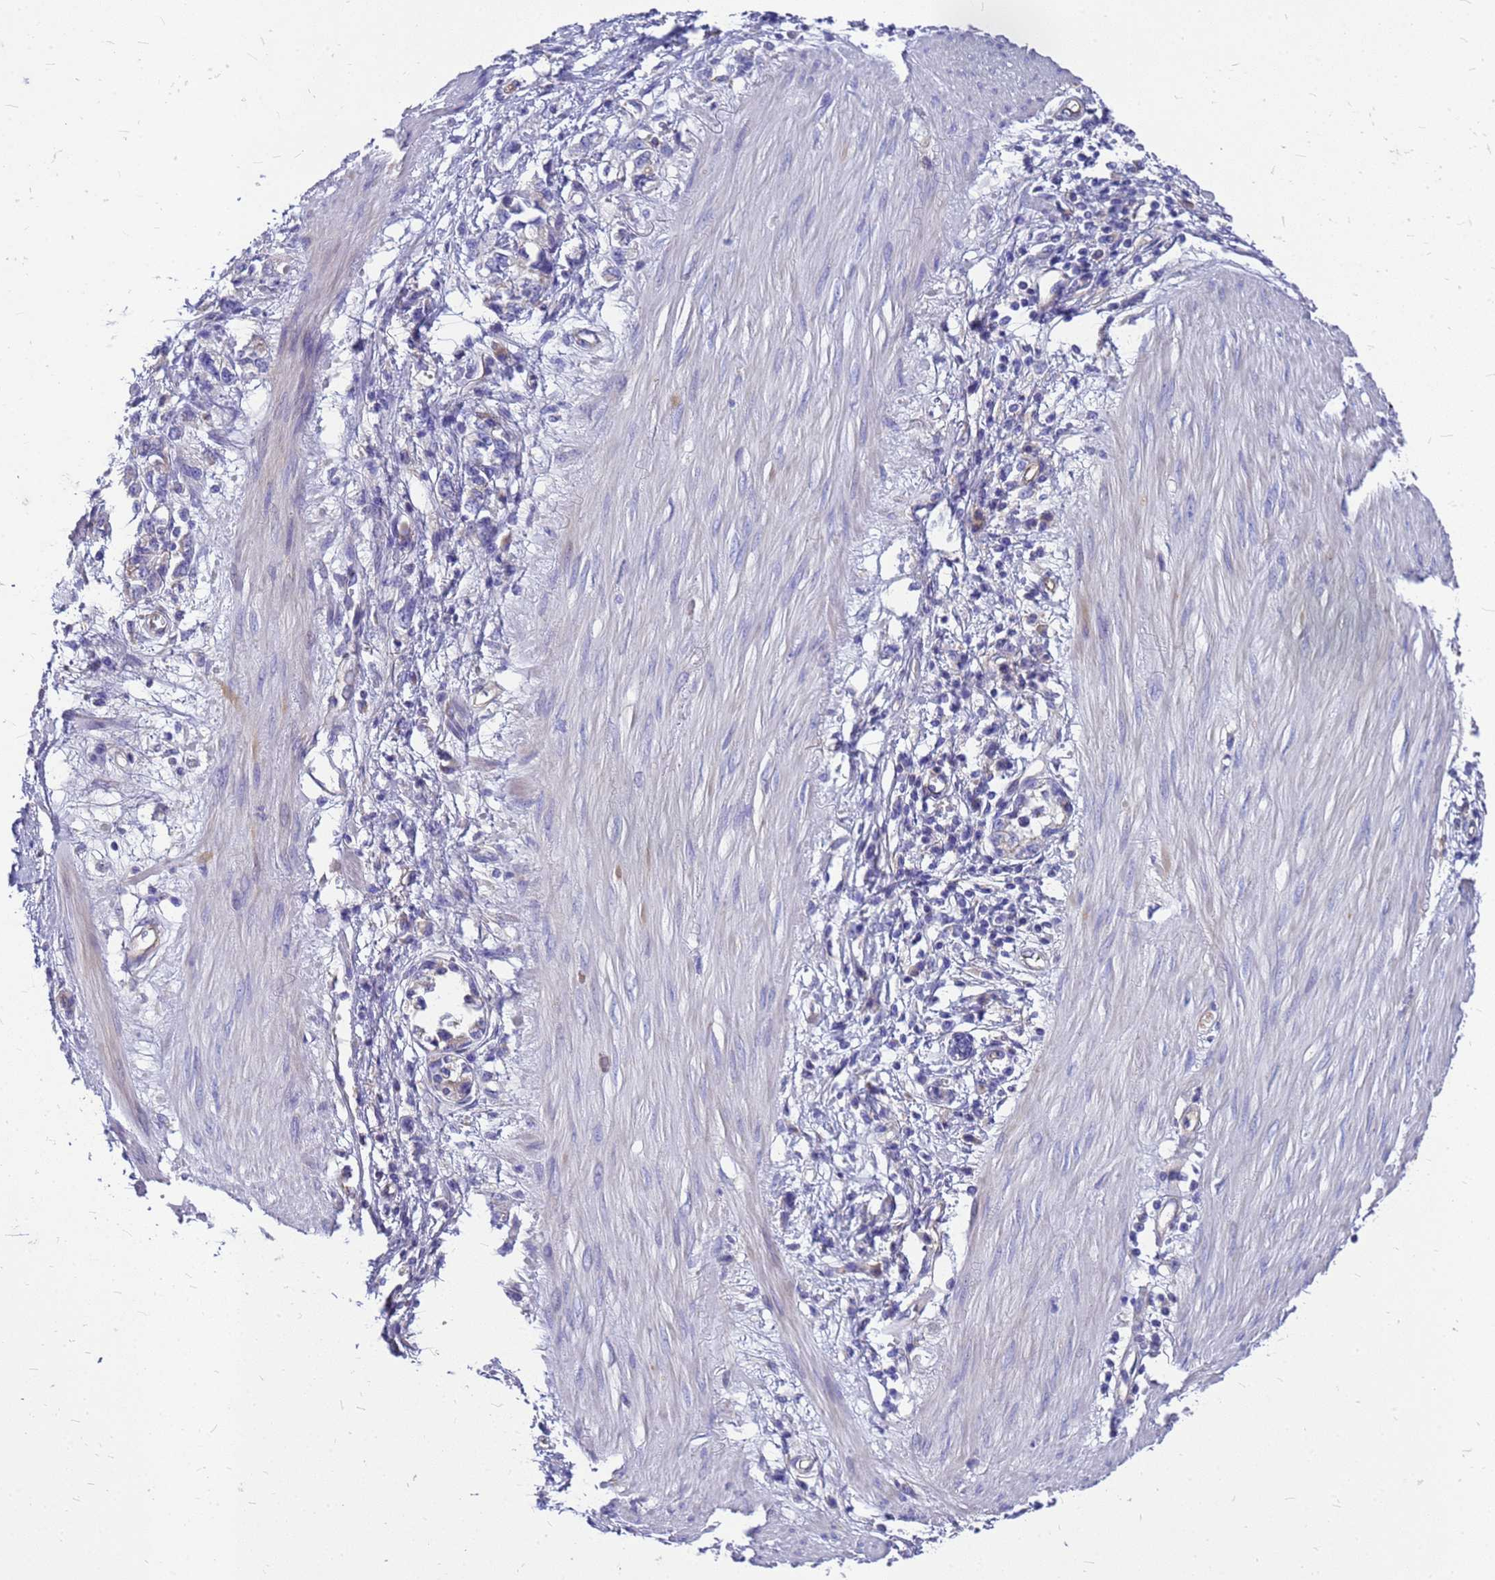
{"staining": {"intensity": "negative", "quantity": "none", "location": "none"}, "tissue": "stomach cancer", "cell_type": "Tumor cells", "image_type": "cancer", "snomed": [{"axis": "morphology", "description": "Adenocarcinoma, NOS"}, {"axis": "topography", "description": "Stomach"}], "caption": "Protein analysis of adenocarcinoma (stomach) demonstrates no significant staining in tumor cells.", "gene": "FBXW5", "patient": {"sex": "female", "age": 76}}